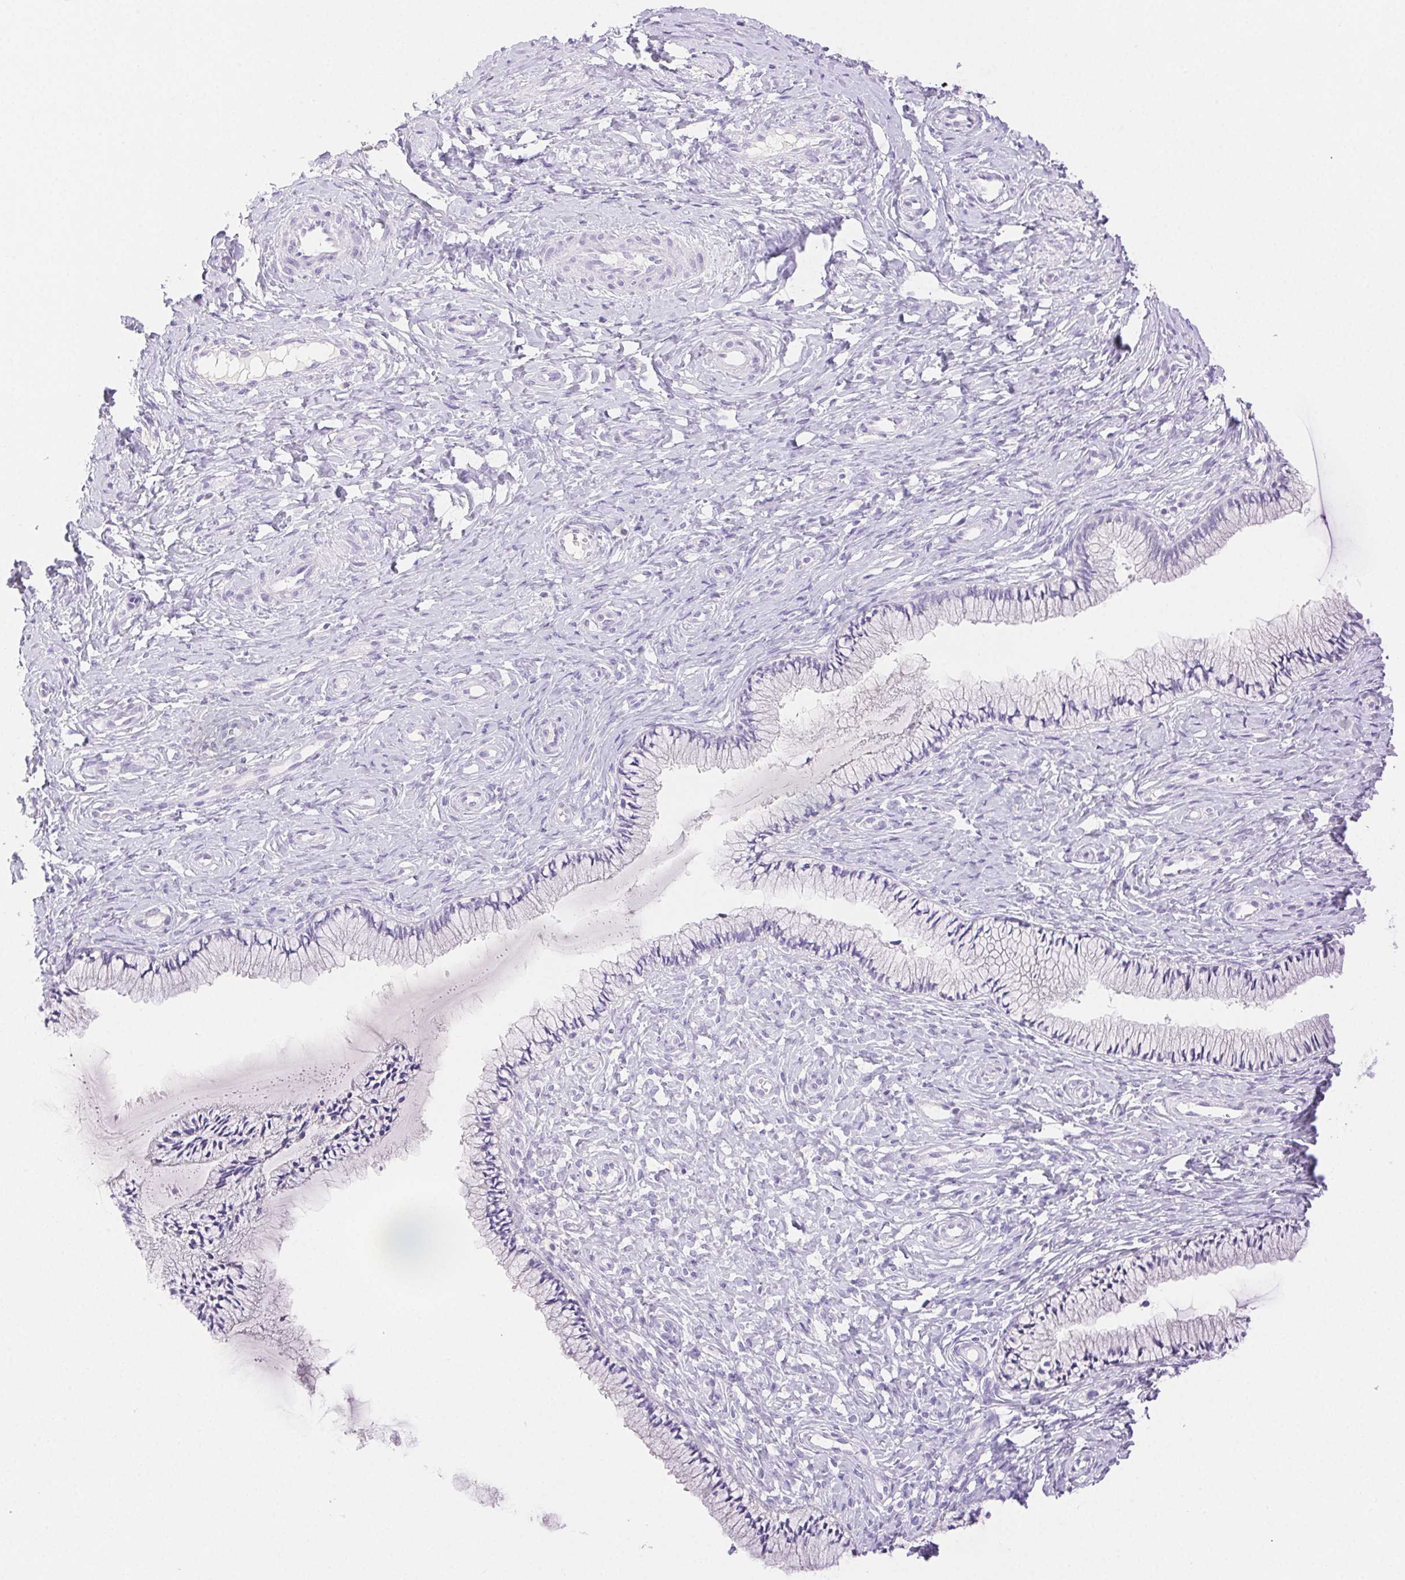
{"staining": {"intensity": "negative", "quantity": "none", "location": "none"}, "tissue": "cervix", "cell_type": "Glandular cells", "image_type": "normal", "snomed": [{"axis": "morphology", "description": "Normal tissue, NOS"}, {"axis": "topography", "description": "Cervix"}], "caption": "The image displays no staining of glandular cells in unremarkable cervix. (Immunohistochemistry (ihc), brightfield microscopy, high magnification).", "gene": "SPACA4", "patient": {"sex": "female", "age": 37}}